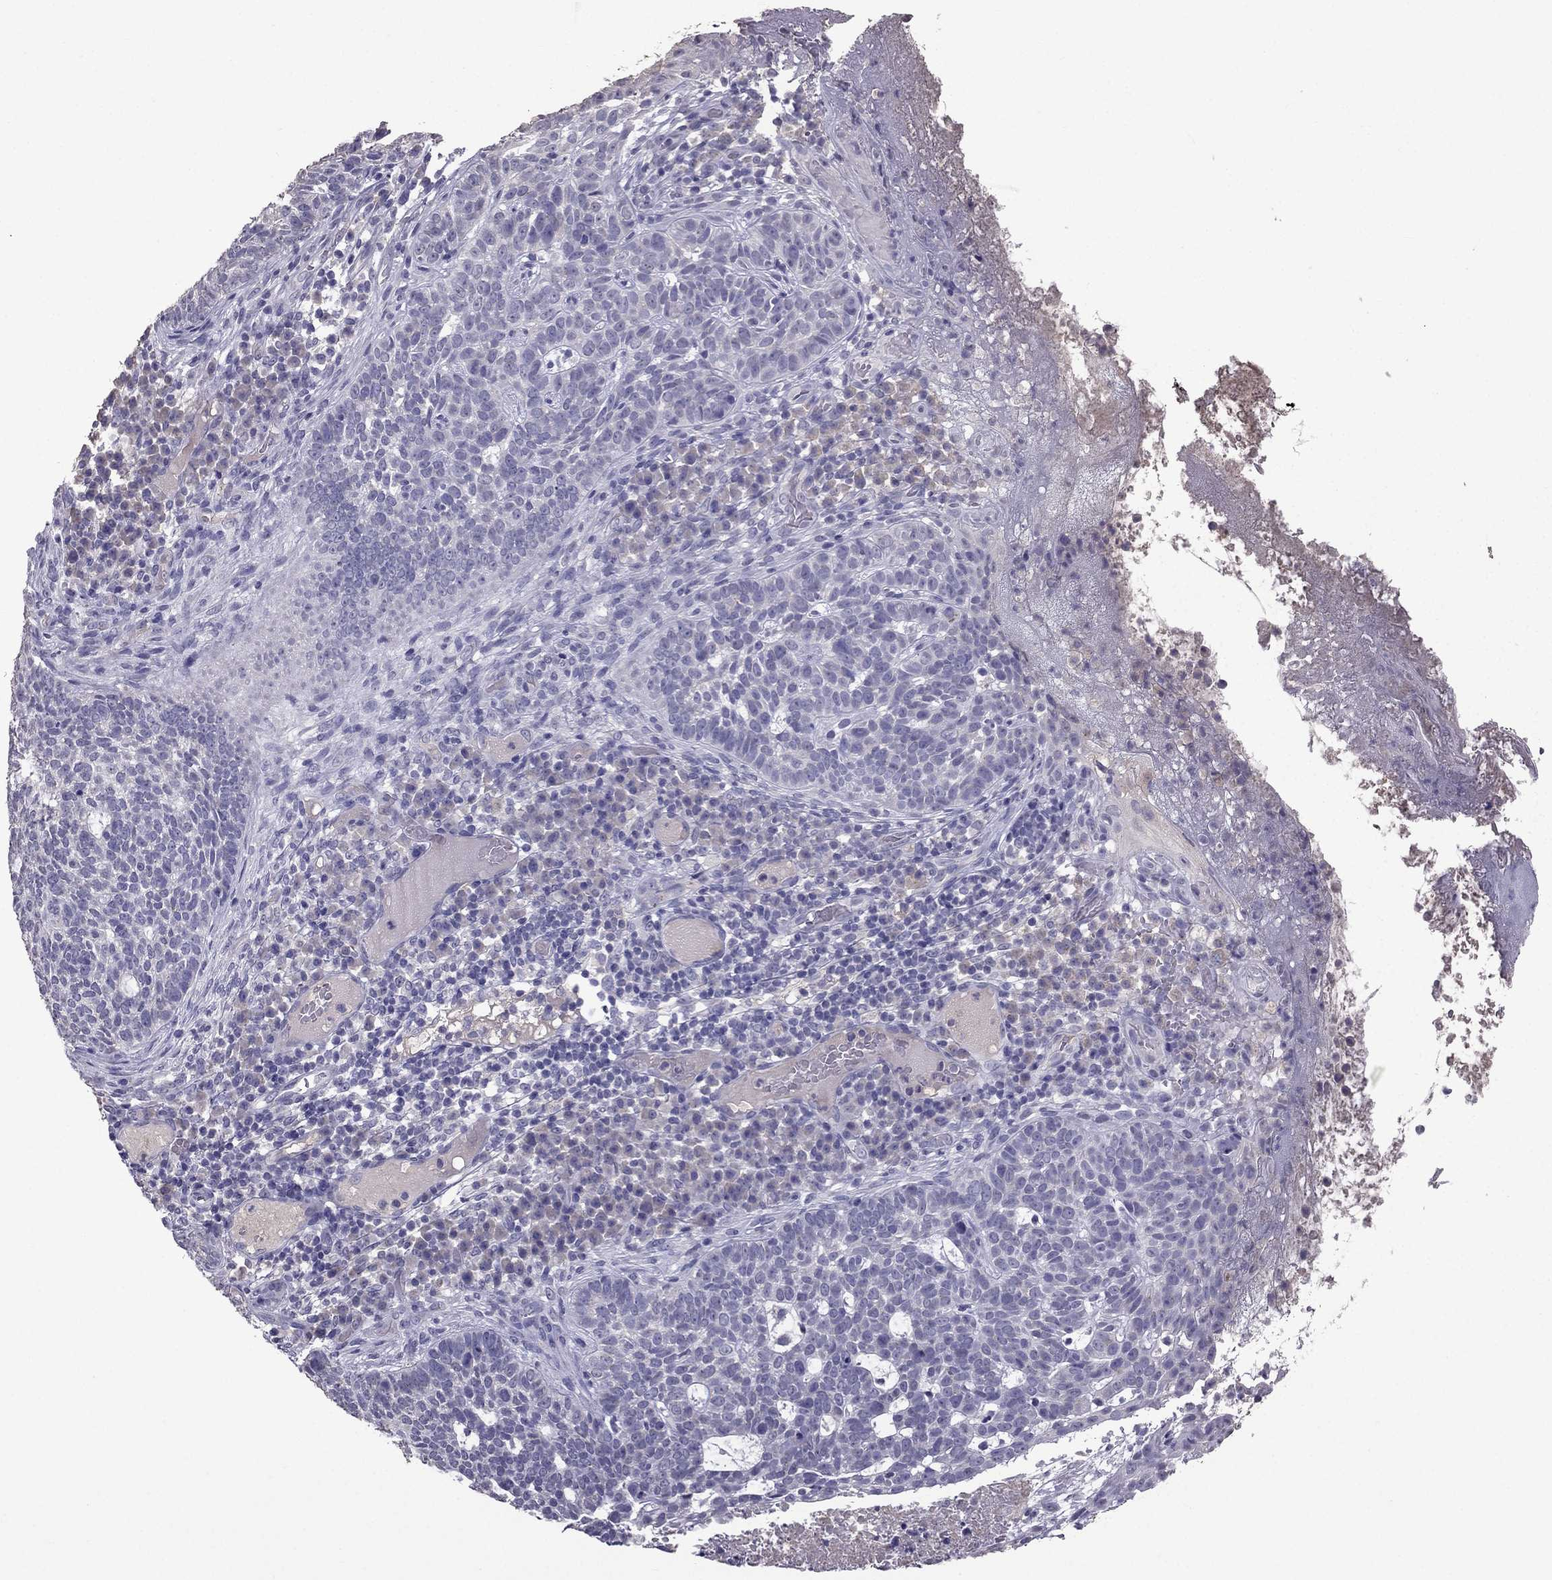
{"staining": {"intensity": "negative", "quantity": "none", "location": "none"}, "tissue": "skin cancer", "cell_type": "Tumor cells", "image_type": "cancer", "snomed": [{"axis": "morphology", "description": "Basal cell carcinoma"}, {"axis": "topography", "description": "Skin"}], "caption": "This image is of skin cancer stained with immunohistochemistry to label a protein in brown with the nuclei are counter-stained blue. There is no staining in tumor cells. The staining is performed using DAB brown chromogen with nuclei counter-stained in using hematoxylin.", "gene": "SCG5", "patient": {"sex": "female", "age": 69}}